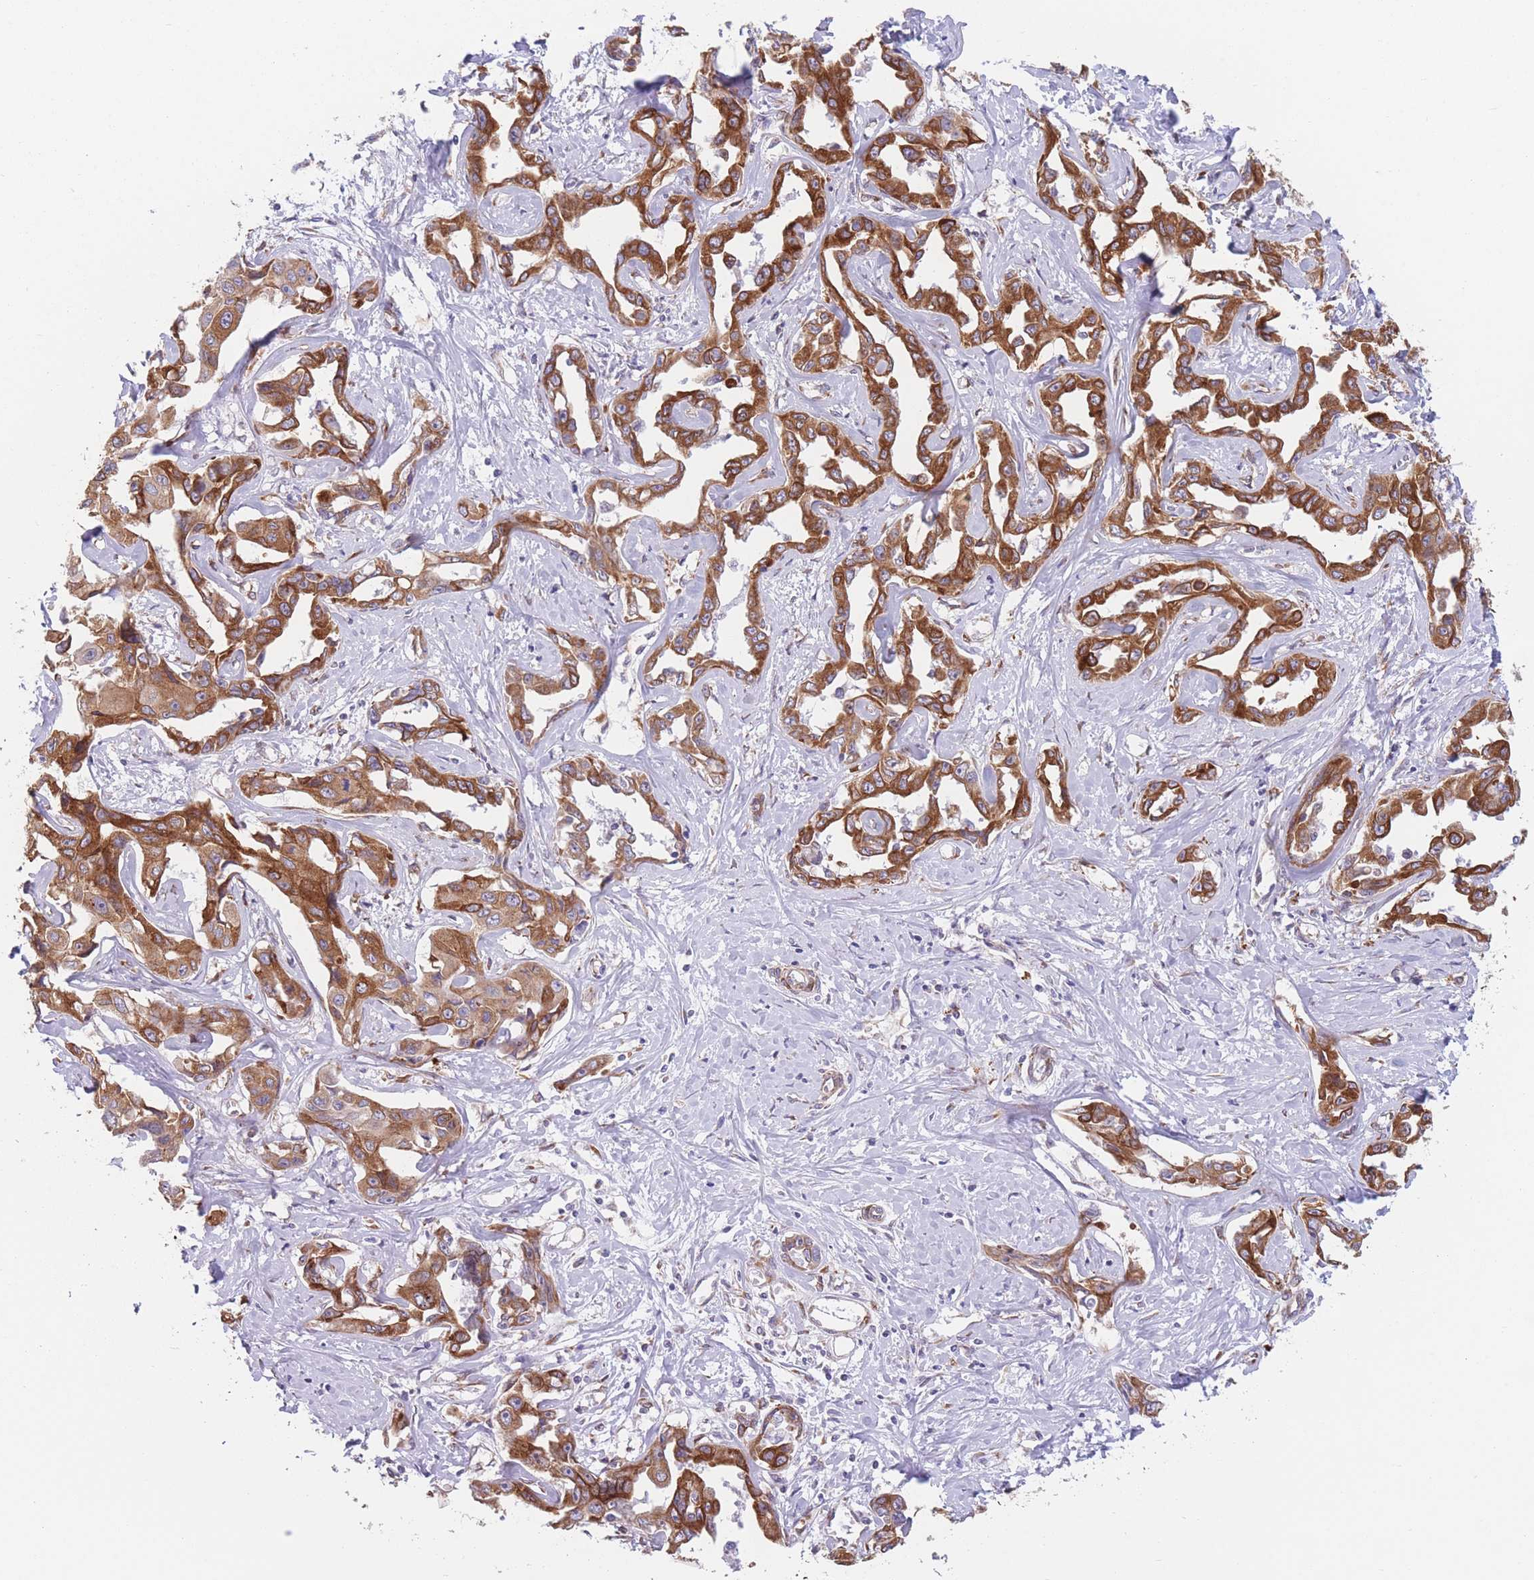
{"staining": {"intensity": "strong", "quantity": ">75%", "location": "cytoplasmic/membranous"}, "tissue": "liver cancer", "cell_type": "Tumor cells", "image_type": "cancer", "snomed": [{"axis": "morphology", "description": "Cholangiocarcinoma"}, {"axis": "topography", "description": "Liver"}], "caption": "This micrograph demonstrates immunohistochemistry staining of cholangiocarcinoma (liver), with high strong cytoplasmic/membranous positivity in approximately >75% of tumor cells.", "gene": "AK9", "patient": {"sex": "male", "age": 59}}